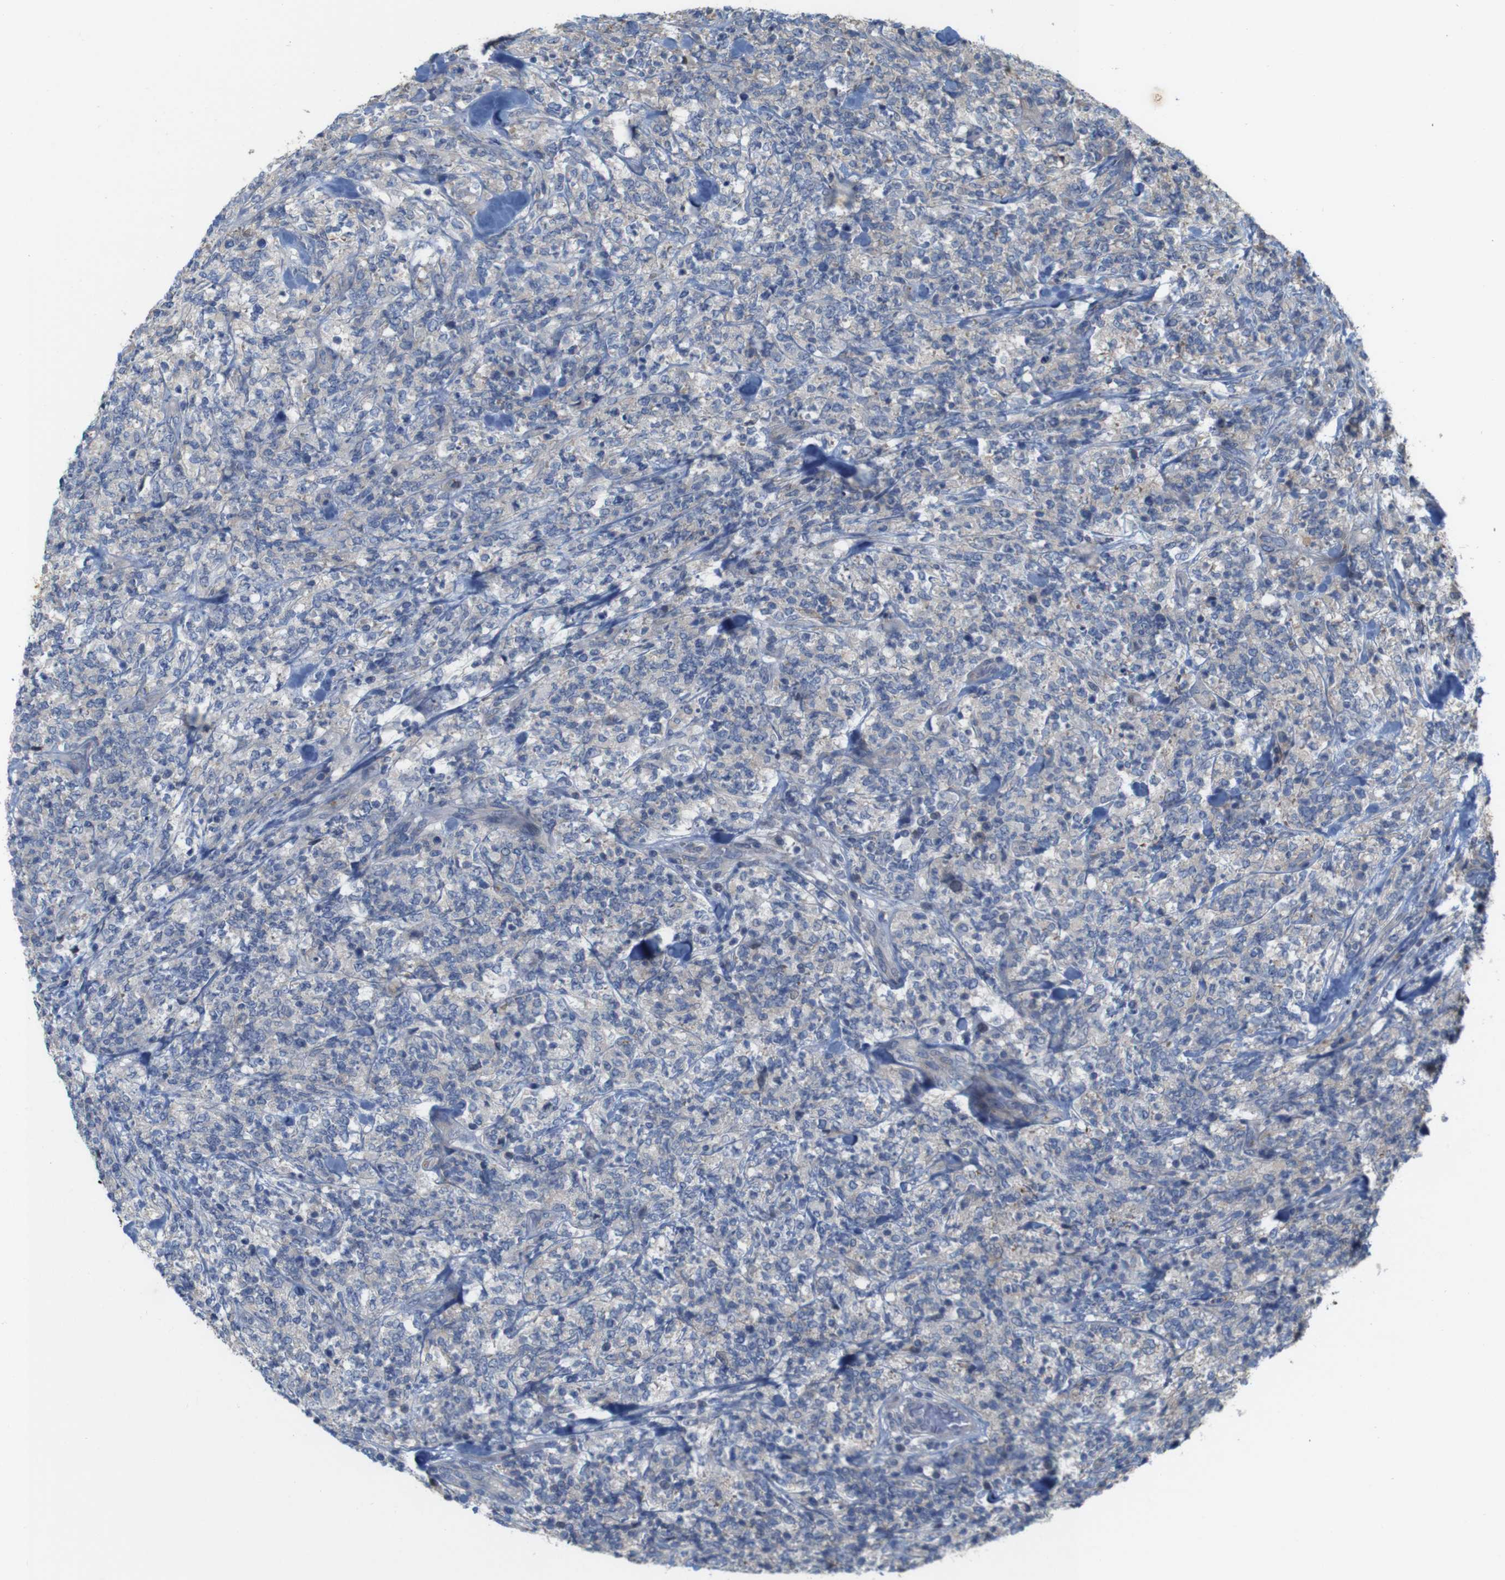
{"staining": {"intensity": "negative", "quantity": "none", "location": "none"}, "tissue": "lymphoma", "cell_type": "Tumor cells", "image_type": "cancer", "snomed": [{"axis": "morphology", "description": "Malignant lymphoma, non-Hodgkin's type, High grade"}, {"axis": "topography", "description": "Soft tissue"}], "caption": "DAB immunohistochemical staining of high-grade malignant lymphoma, non-Hodgkin's type demonstrates no significant expression in tumor cells.", "gene": "MYEOV", "patient": {"sex": "male", "age": 18}}